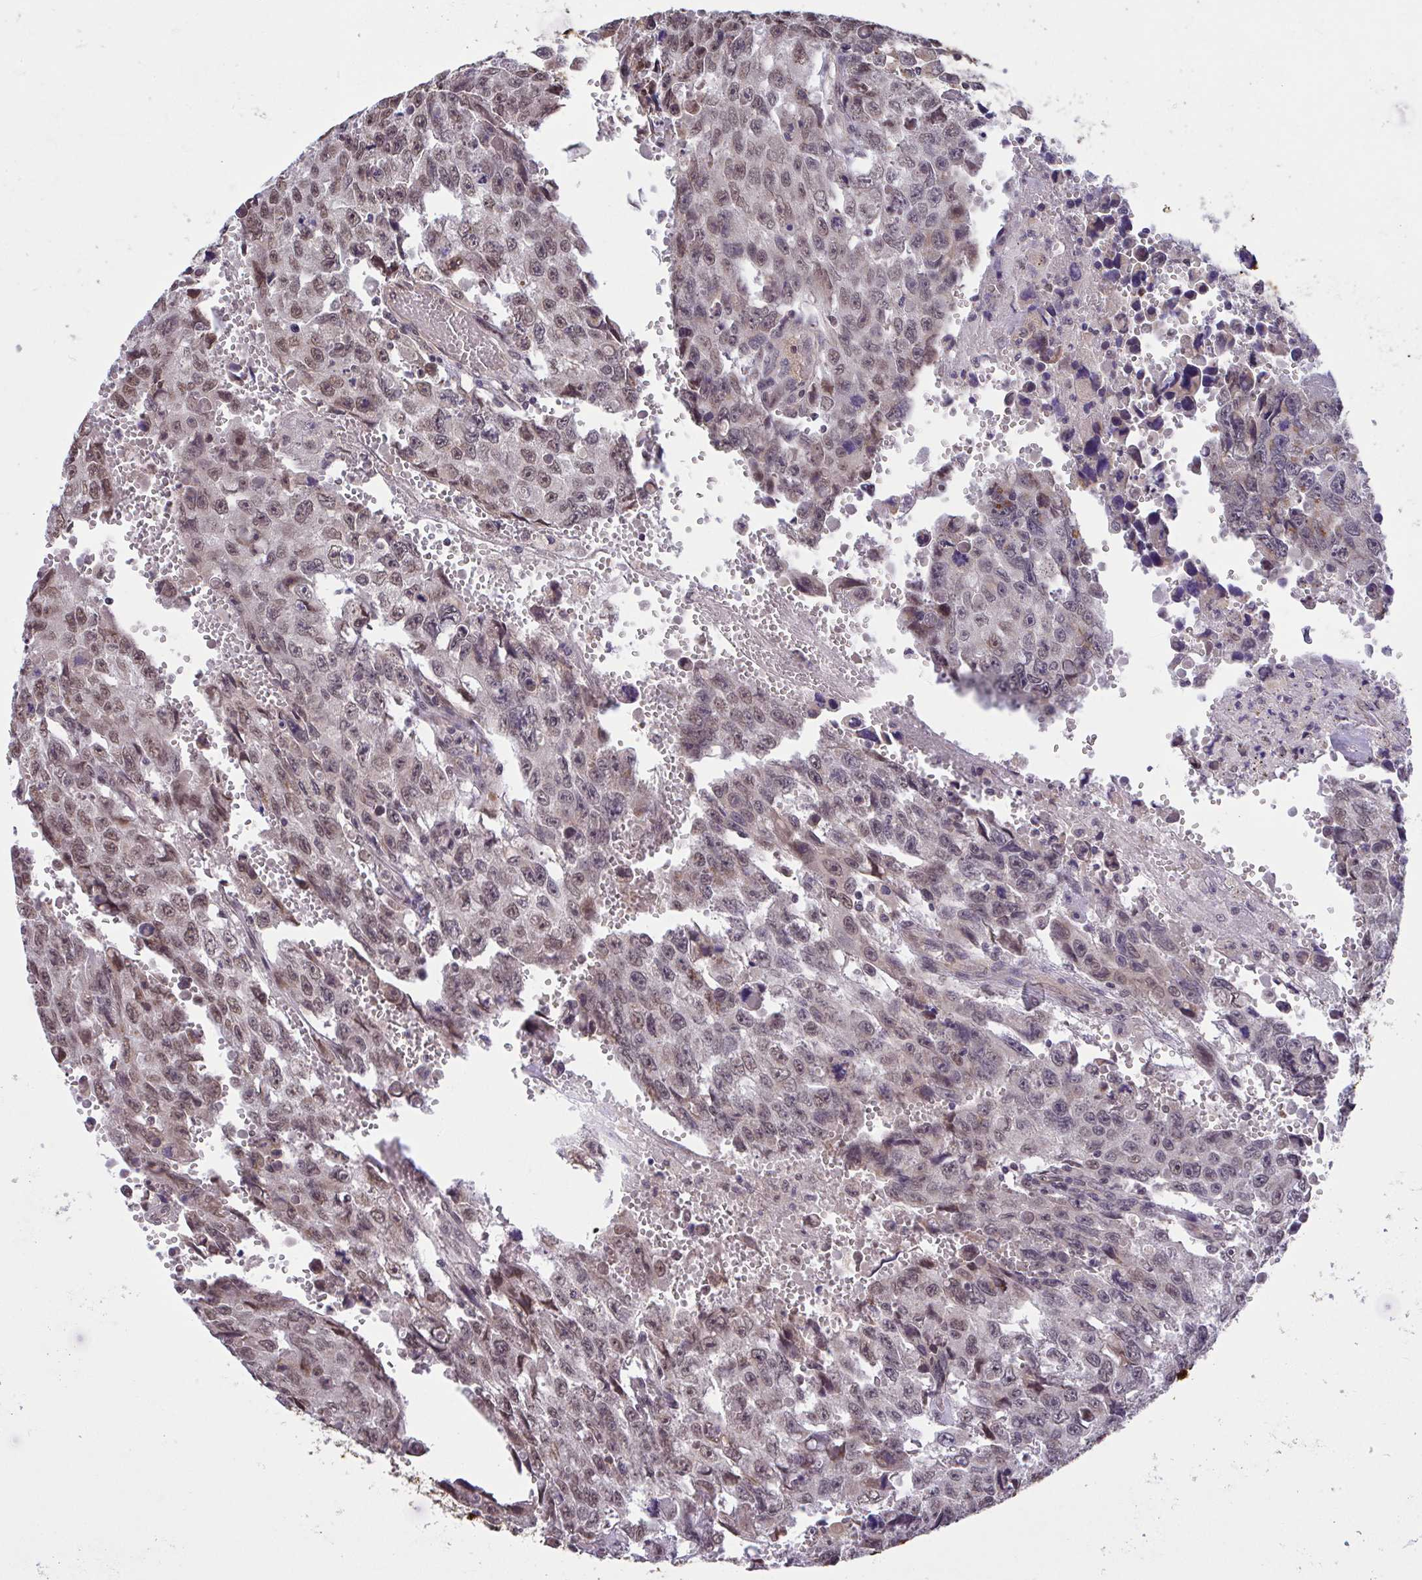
{"staining": {"intensity": "moderate", "quantity": "25%-75%", "location": "nuclear"}, "tissue": "testis cancer", "cell_type": "Tumor cells", "image_type": "cancer", "snomed": [{"axis": "morphology", "description": "Seminoma, NOS"}, {"axis": "topography", "description": "Testis"}], "caption": "IHC micrograph of neoplastic tissue: human testis cancer stained using IHC displays medium levels of moderate protein expression localized specifically in the nuclear of tumor cells, appearing as a nuclear brown color.", "gene": "C9orf64", "patient": {"sex": "male", "age": 26}}